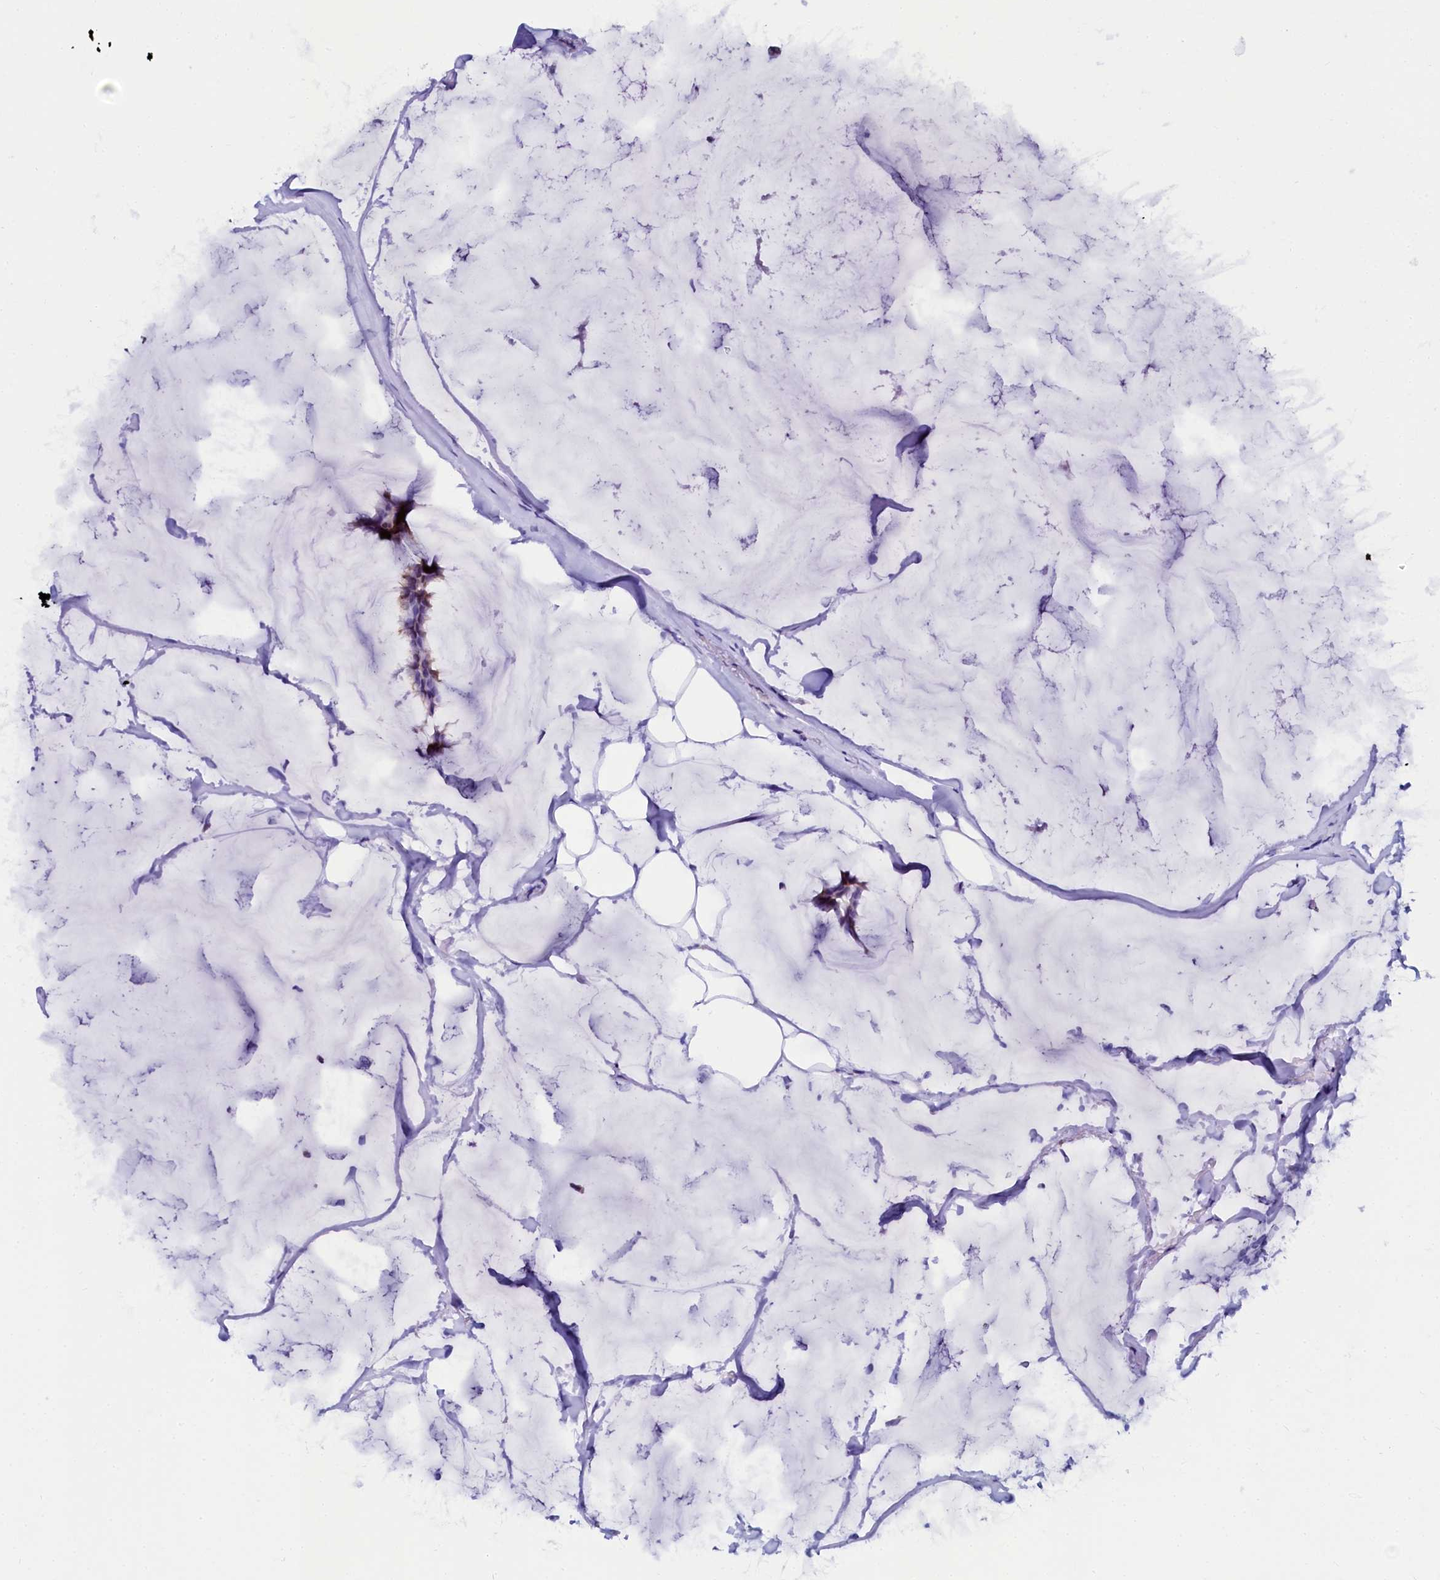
{"staining": {"intensity": "moderate", "quantity": "<25%", "location": "cytoplasmic/membranous"}, "tissue": "breast cancer", "cell_type": "Tumor cells", "image_type": "cancer", "snomed": [{"axis": "morphology", "description": "Duct carcinoma"}, {"axis": "topography", "description": "Breast"}], "caption": "IHC histopathology image of neoplastic tissue: human invasive ductal carcinoma (breast) stained using immunohistochemistry (IHC) shows low levels of moderate protein expression localized specifically in the cytoplasmic/membranous of tumor cells, appearing as a cytoplasmic/membranous brown color.", "gene": "SORD", "patient": {"sex": "female", "age": 93}}